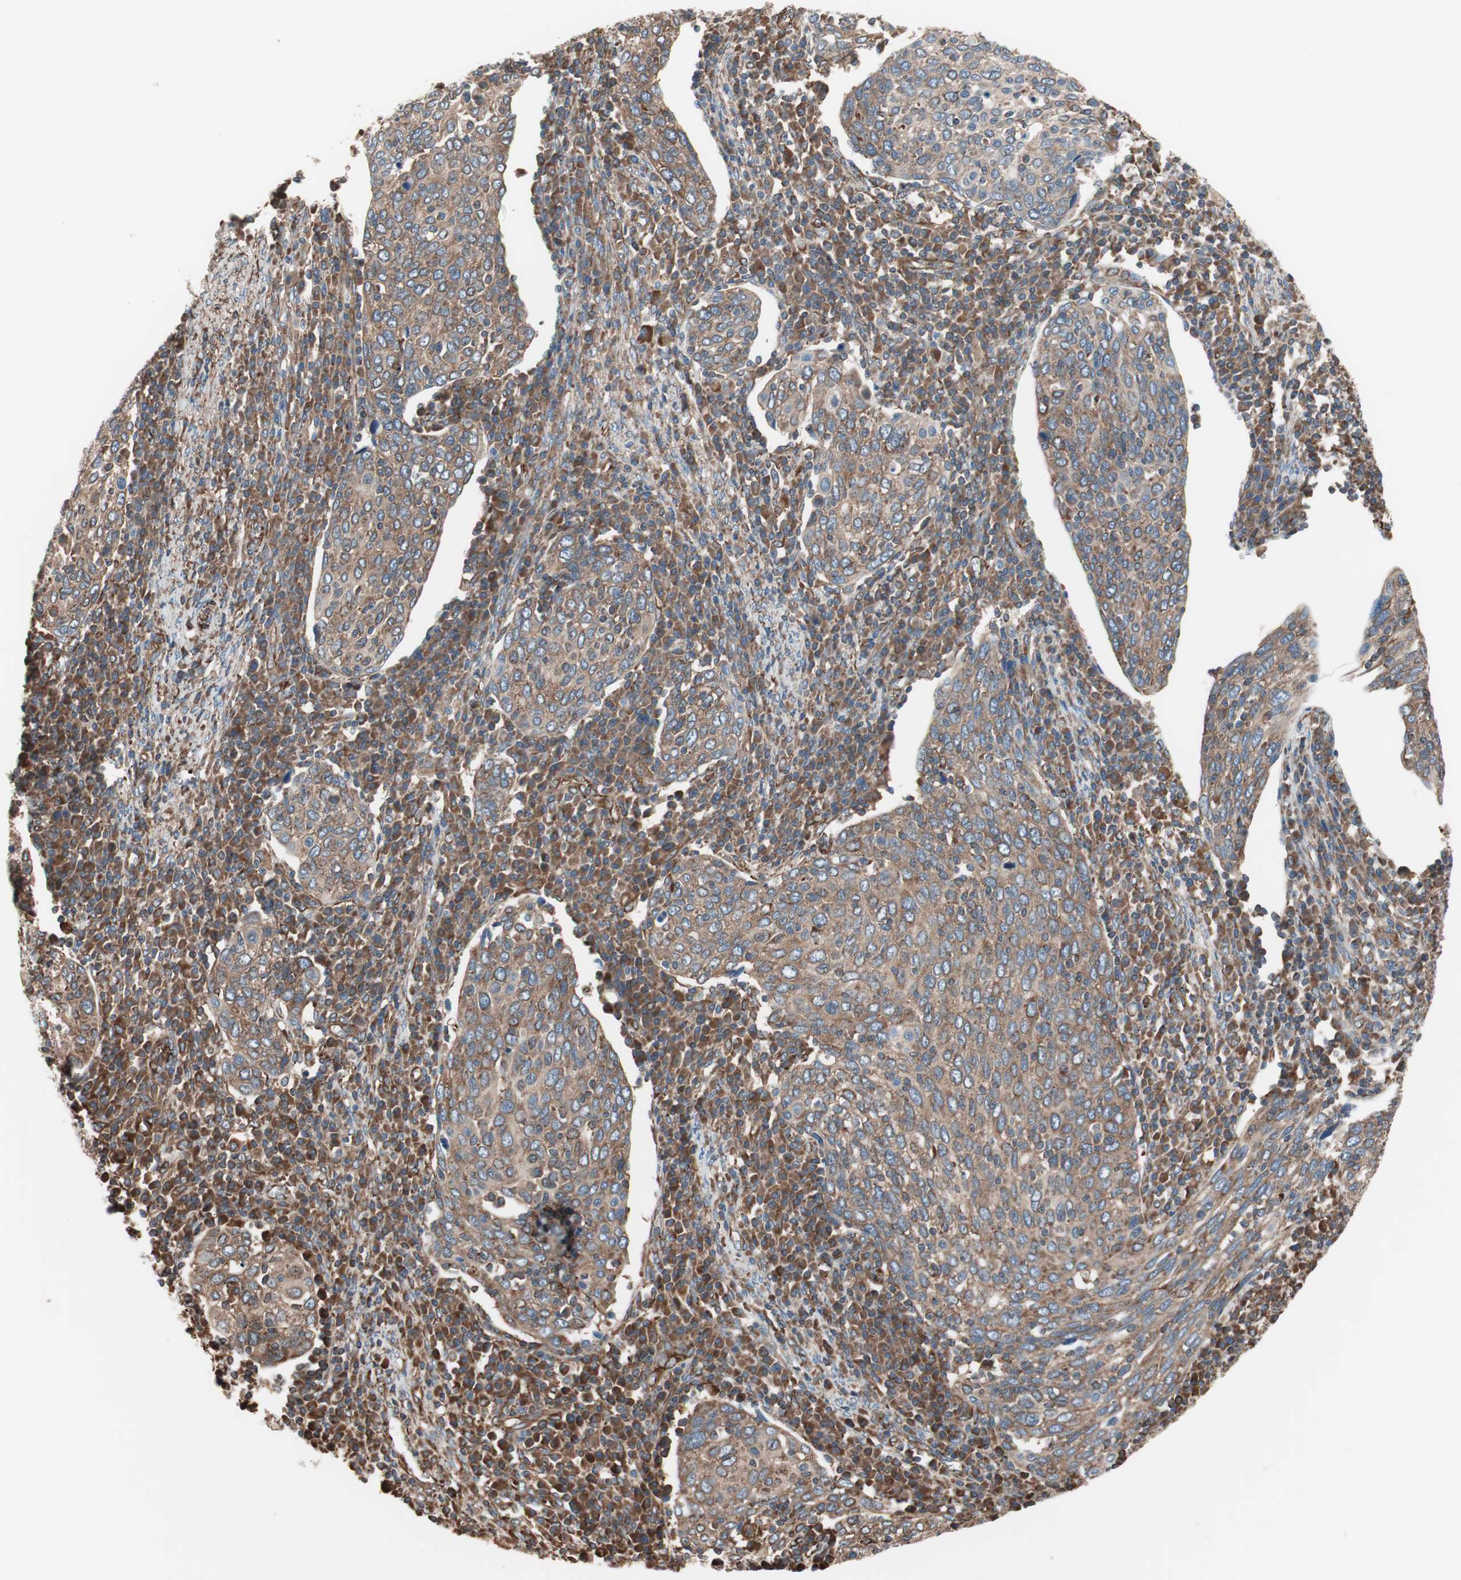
{"staining": {"intensity": "moderate", "quantity": ">75%", "location": "cytoplasmic/membranous"}, "tissue": "cervical cancer", "cell_type": "Tumor cells", "image_type": "cancer", "snomed": [{"axis": "morphology", "description": "Squamous cell carcinoma, NOS"}, {"axis": "topography", "description": "Cervix"}], "caption": "Brown immunohistochemical staining in human cervical cancer (squamous cell carcinoma) displays moderate cytoplasmic/membranous positivity in approximately >75% of tumor cells. Immunohistochemistry (ihc) stains the protein in brown and the nuclei are stained blue.", "gene": "GPSM2", "patient": {"sex": "female", "age": 40}}